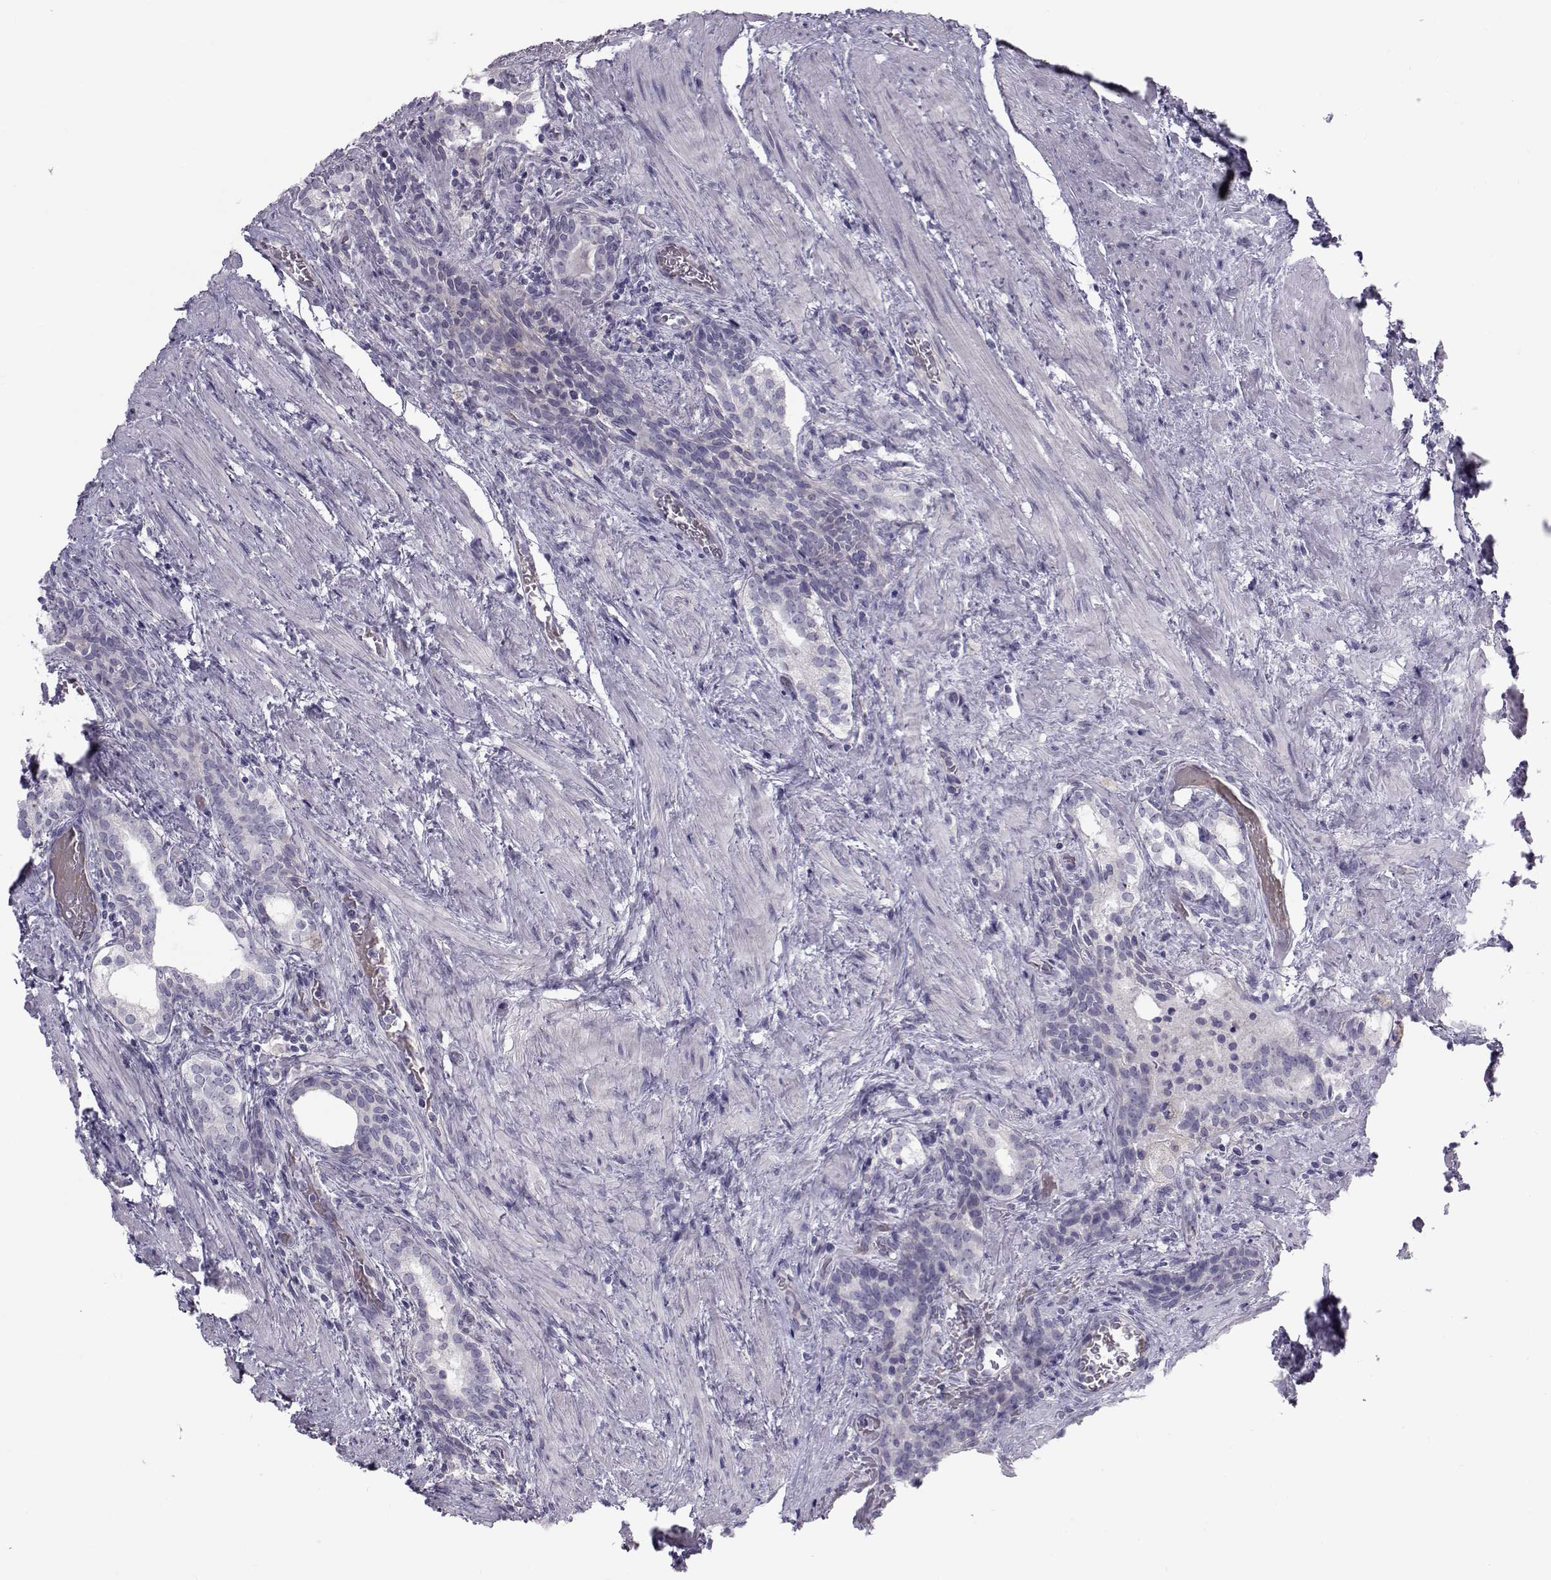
{"staining": {"intensity": "negative", "quantity": "none", "location": "none"}, "tissue": "prostate cancer", "cell_type": "Tumor cells", "image_type": "cancer", "snomed": [{"axis": "morphology", "description": "Adenocarcinoma, NOS"}, {"axis": "morphology", "description": "Adenocarcinoma, High grade"}, {"axis": "topography", "description": "Prostate"}], "caption": "Prostate cancer stained for a protein using immunohistochemistry (IHC) demonstrates no staining tumor cells.", "gene": "GARIN3", "patient": {"sex": "male", "age": 61}}